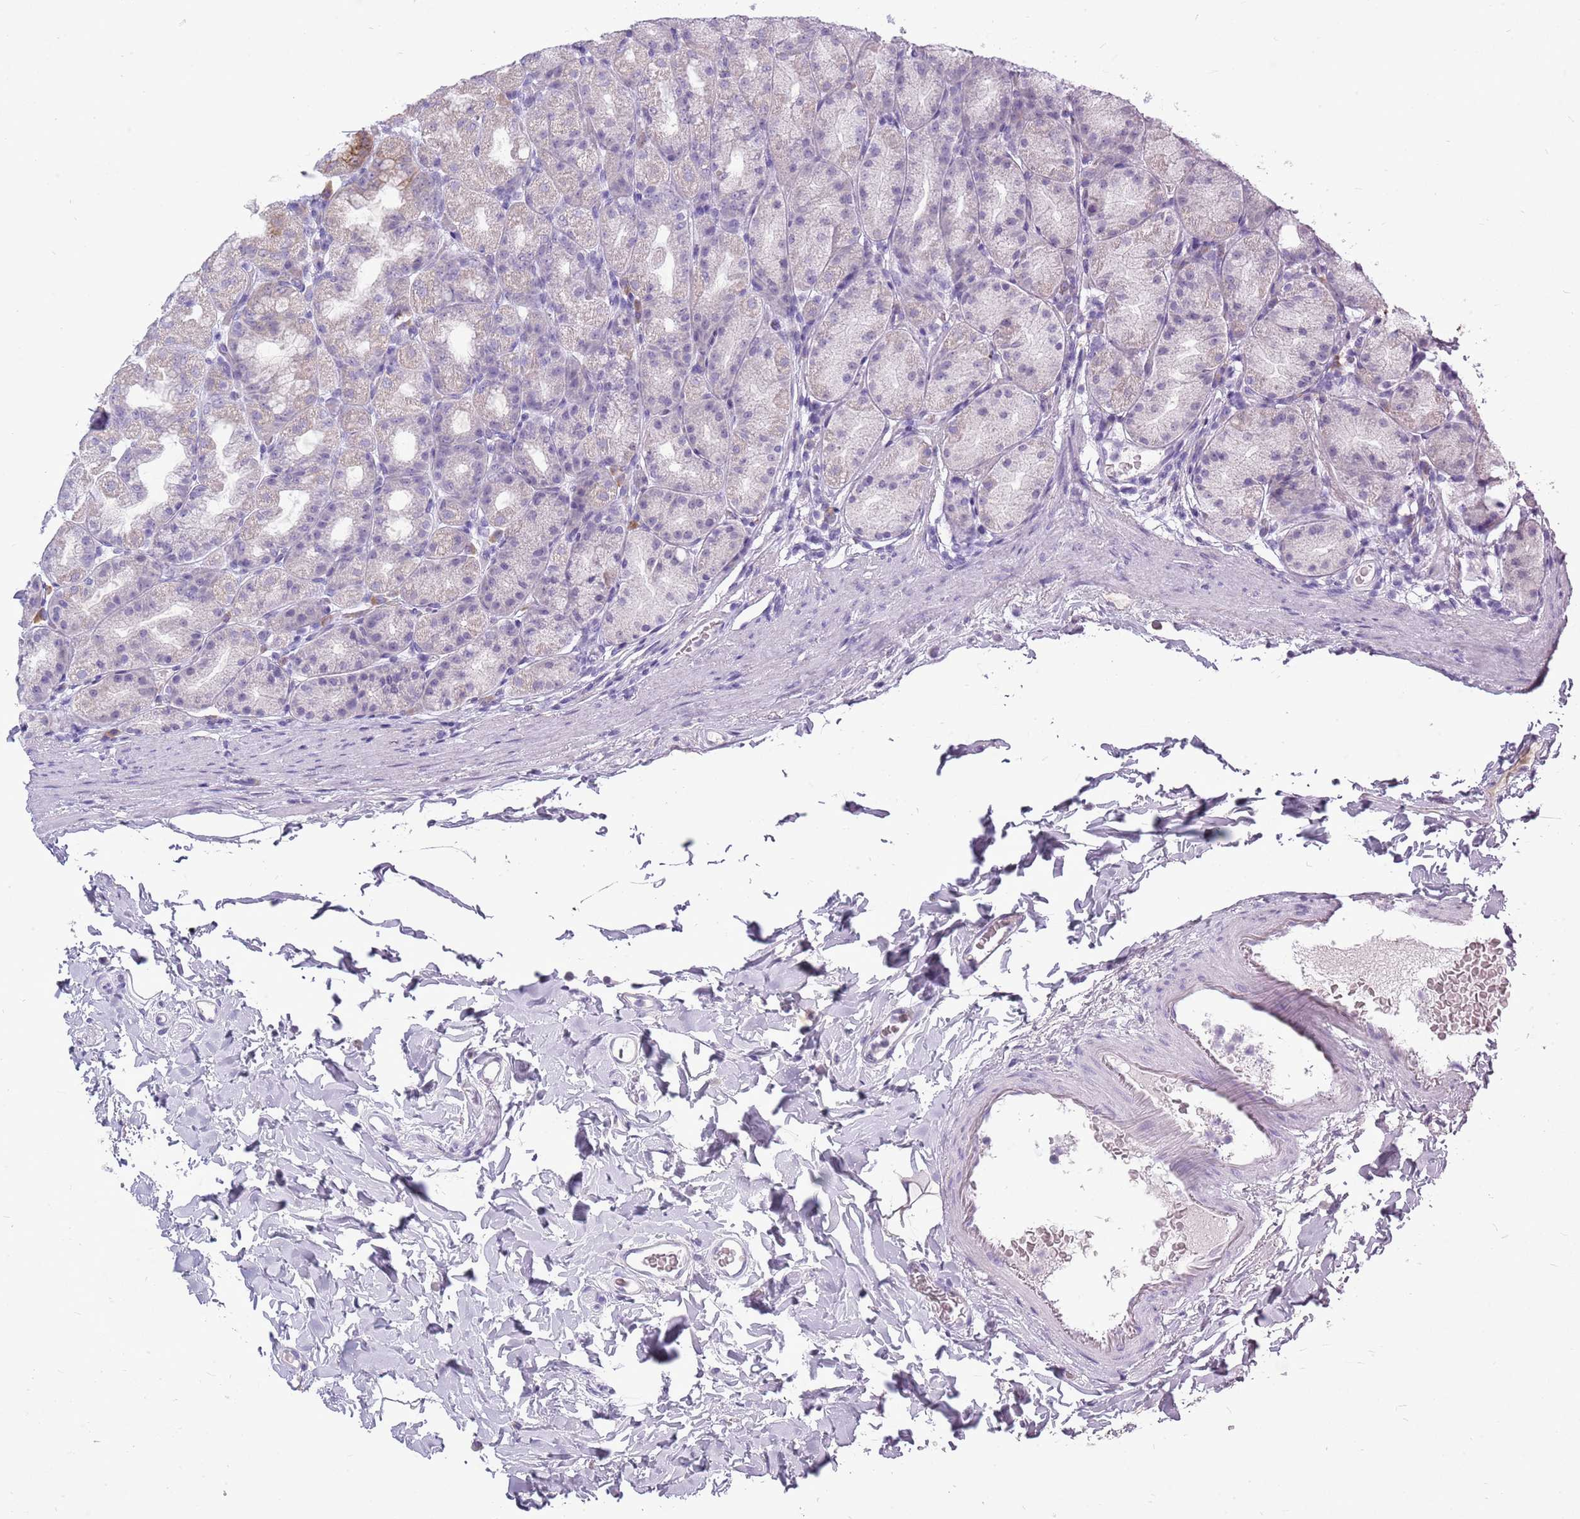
{"staining": {"intensity": "strong", "quantity": "<25%", "location": "cytoplasmic/membranous"}, "tissue": "stomach", "cell_type": "Glandular cells", "image_type": "normal", "snomed": [{"axis": "morphology", "description": "Normal tissue, NOS"}, {"axis": "topography", "description": "Stomach, upper"}], "caption": "Immunohistochemistry (IHC) staining of unremarkable stomach, which reveals medium levels of strong cytoplasmic/membranous staining in about <25% of glandular cells indicating strong cytoplasmic/membranous protein staining. The staining was performed using DAB (3,3'-diaminobenzidine) (brown) for protein detection and nuclei were counterstained in hematoxylin (blue).", "gene": "ZNF425", "patient": {"sex": "male", "age": 68}}